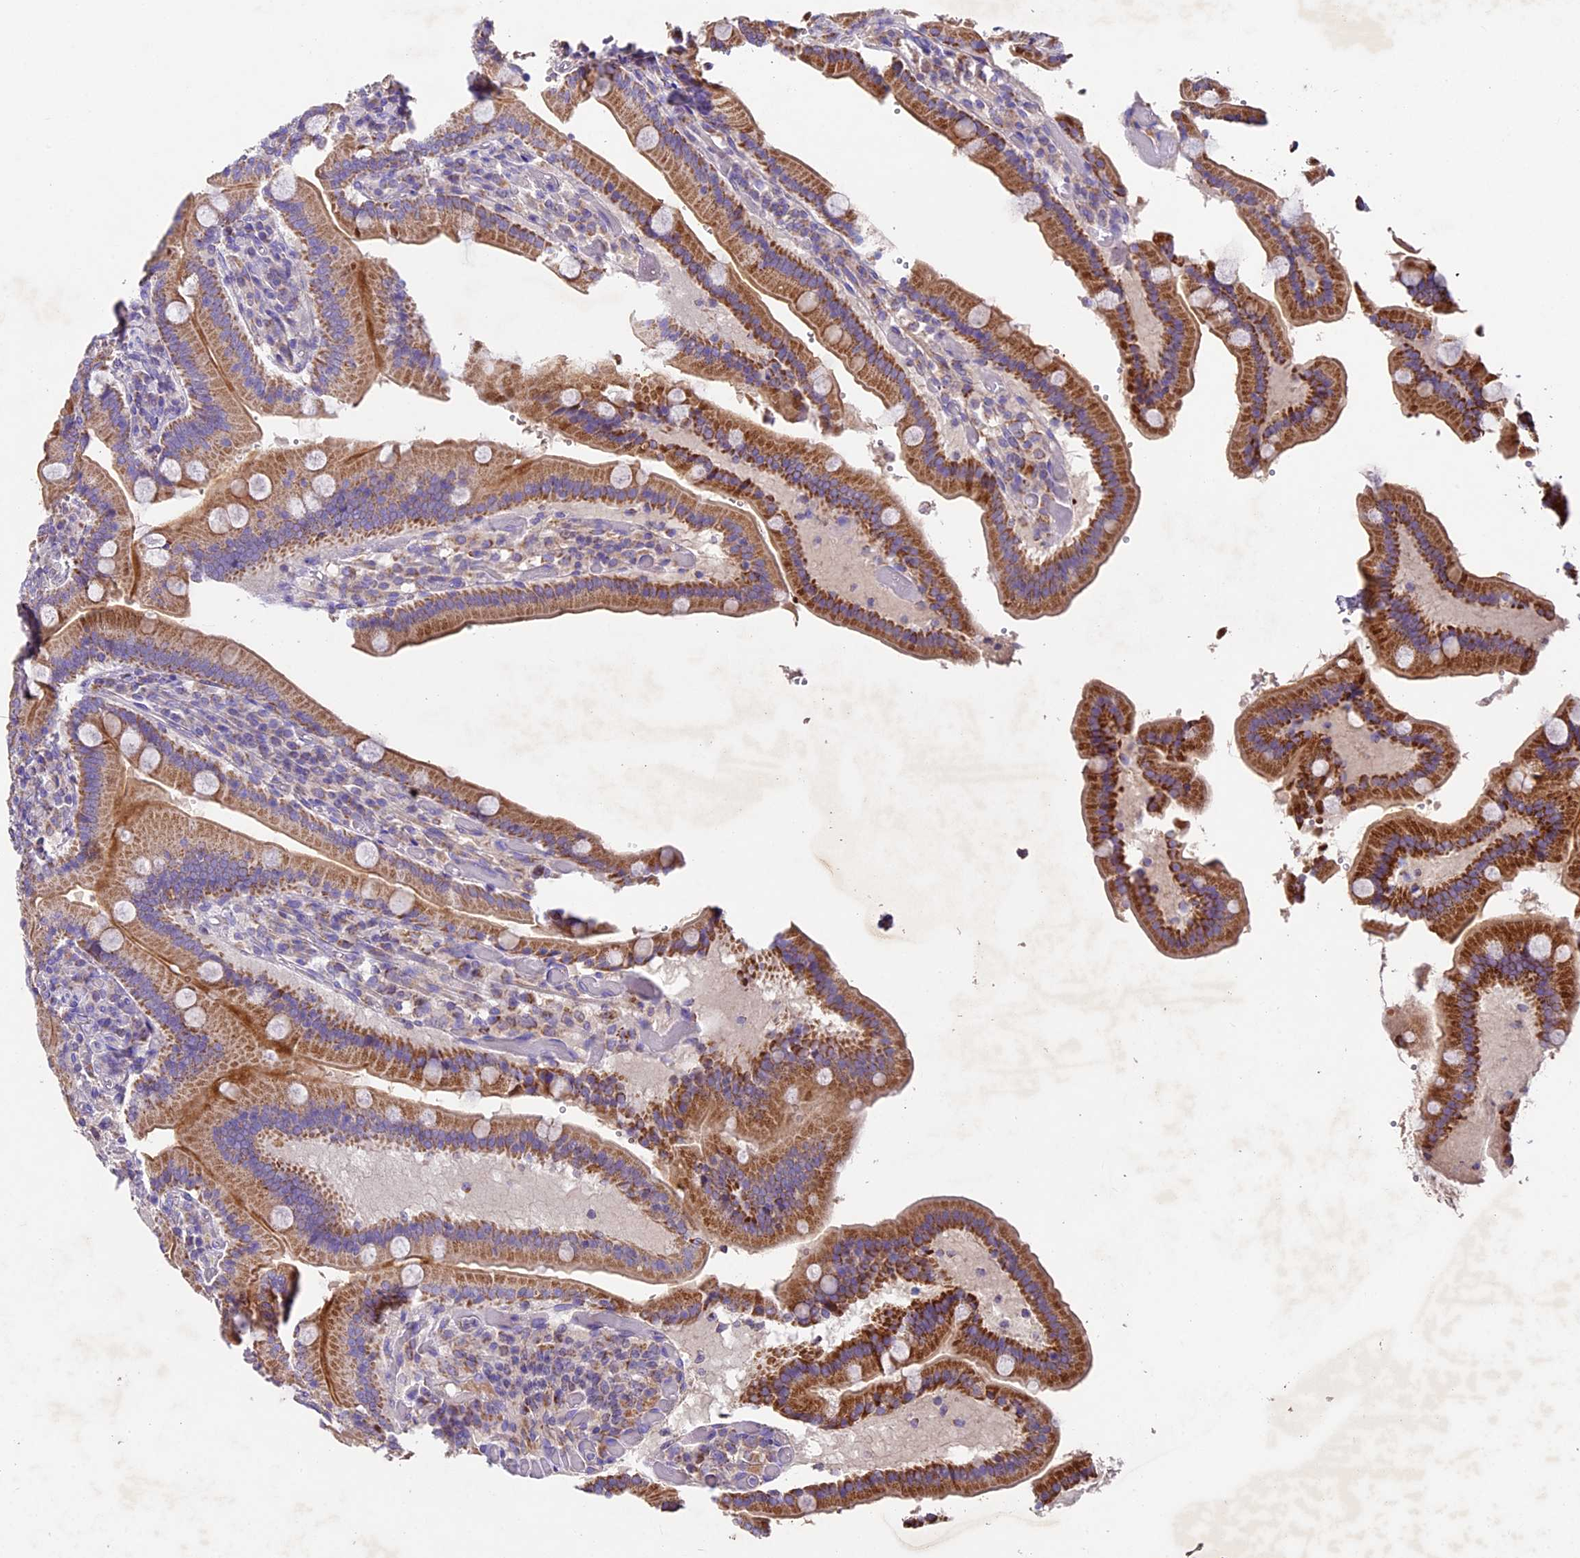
{"staining": {"intensity": "strong", "quantity": ">75%", "location": "cytoplasmic/membranous"}, "tissue": "duodenum", "cell_type": "Glandular cells", "image_type": "normal", "snomed": [{"axis": "morphology", "description": "Normal tissue, NOS"}, {"axis": "topography", "description": "Duodenum"}], "caption": "Human duodenum stained with a protein marker reveals strong staining in glandular cells.", "gene": "PMPCB", "patient": {"sex": "female", "age": 62}}